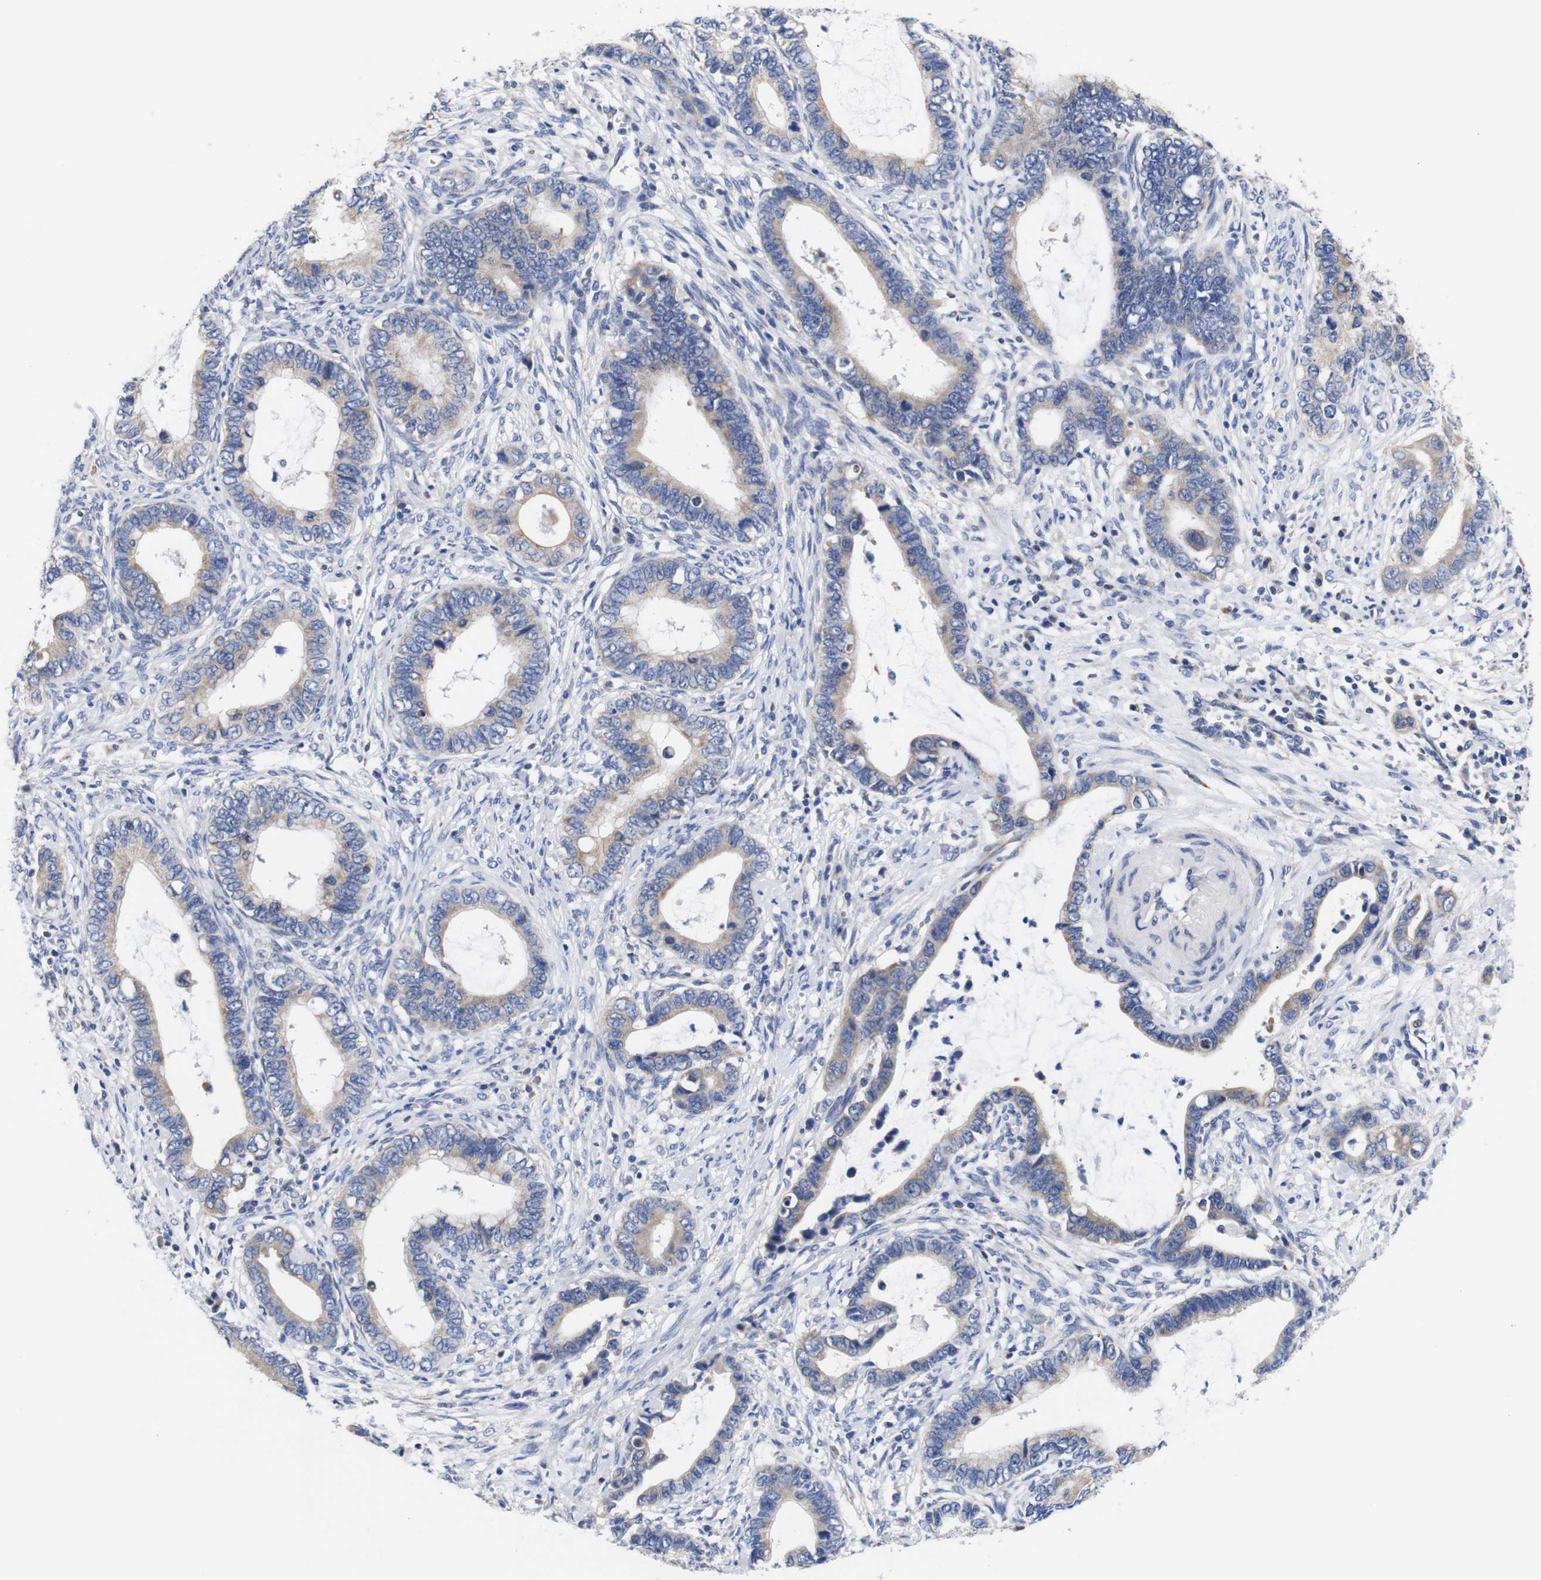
{"staining": {"intensity": "weak", "quantity": "25%-75%", "location": "cytoplasmic/membranous"}, "tissue": "cervical cancer", "cell_type": "Tumor cells", "image_type": "cancer", "snomed": [{"axis": "morphology", "description": "Adenocarcinoma, NOS"}, {"axis": "topography", "description": "Cervix"}], "caption": "Cervical cancer stained with DAB (3,3'-diaminobenzidine) immunohistochemistry demonstrates low levels of weak cytoplasmic/membranous staining in approximately 25%-75% of tumor cells.", "gene": "OPN3", "patient": {"sex": "female", "age": 44}}